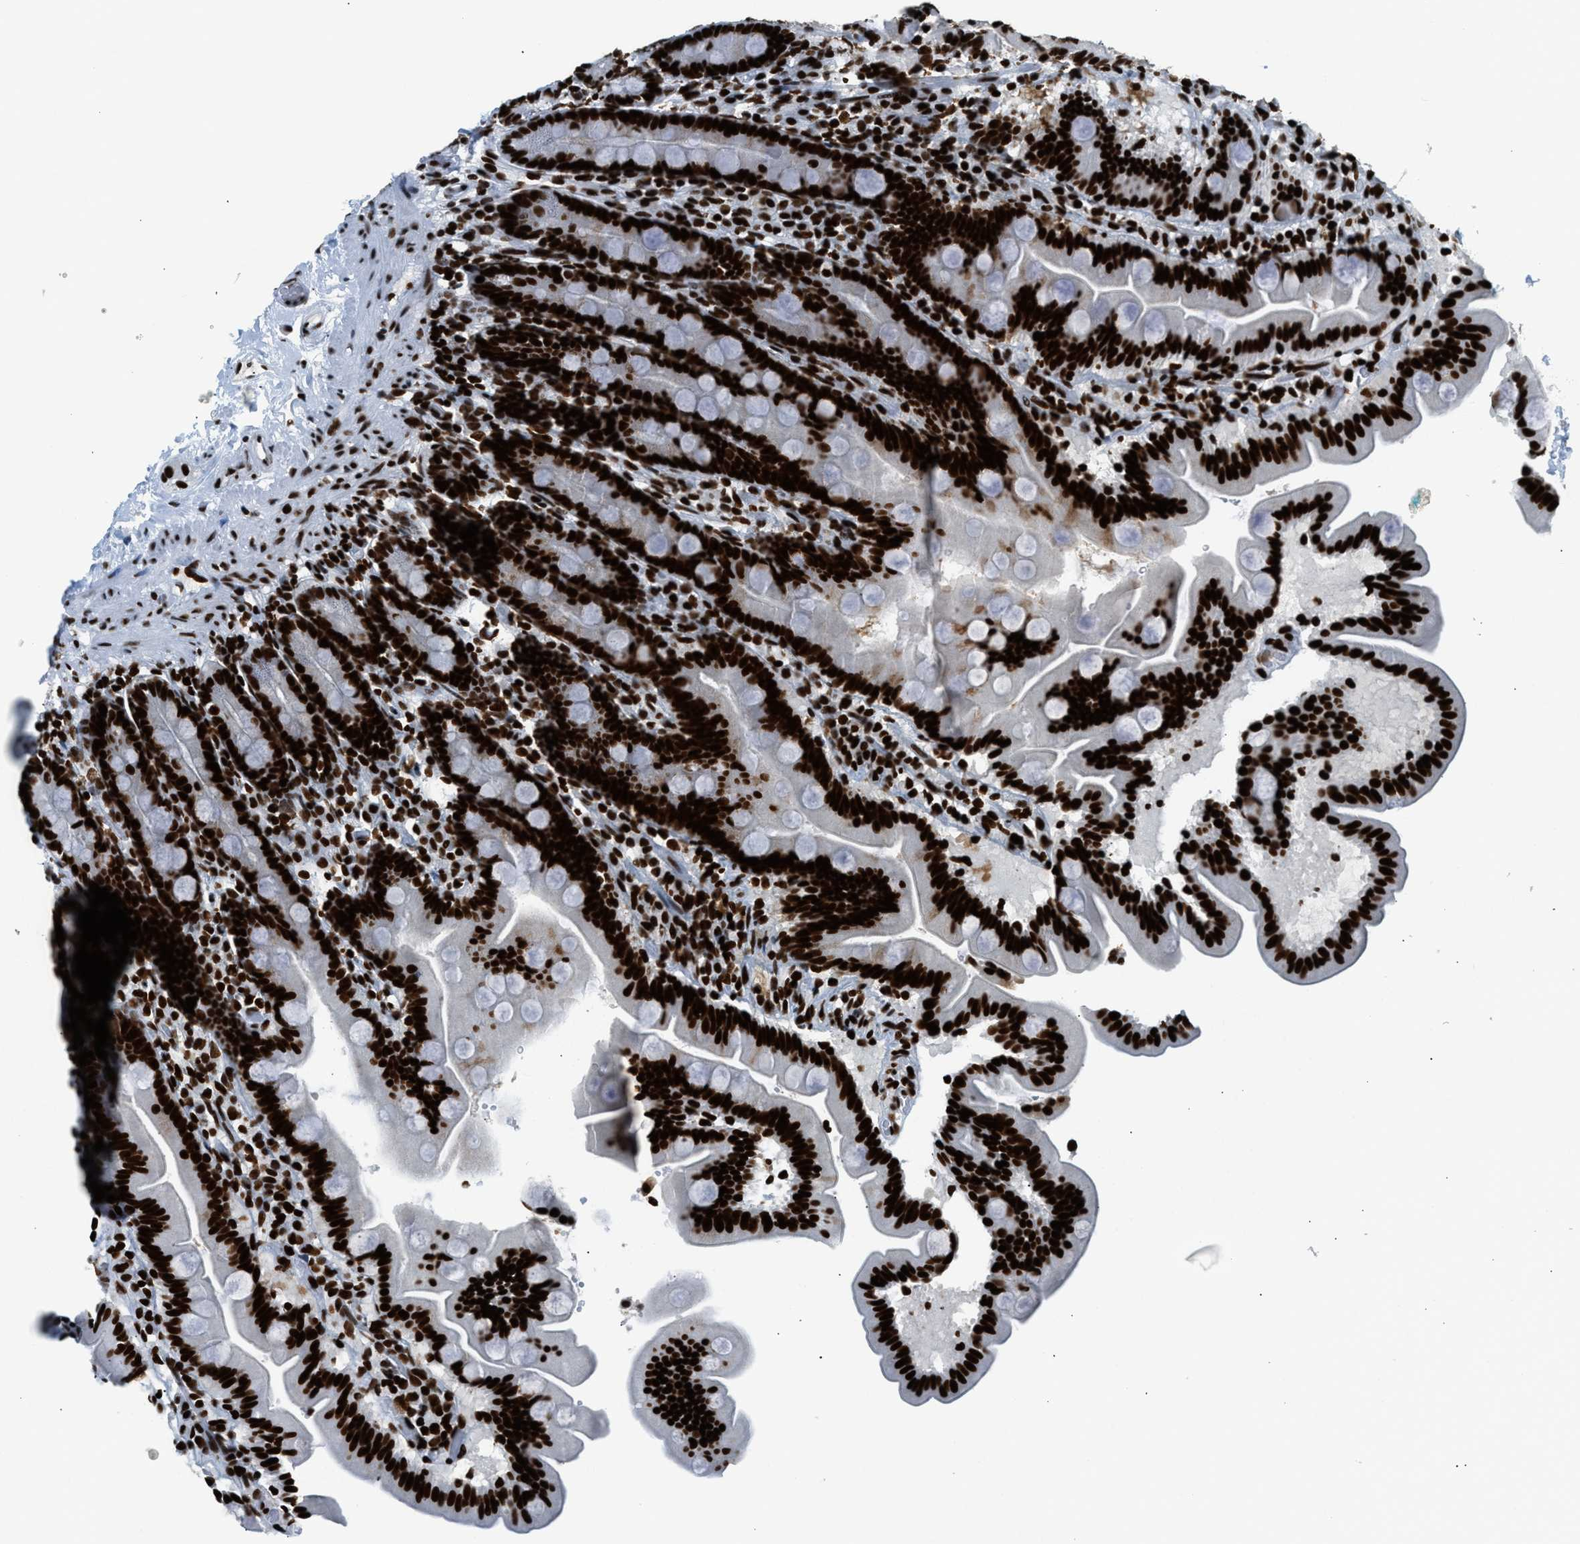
{"staining": {"intensity": "strong", "quantity": ">75%", "location": "nuclear"}, "tissue": "duodenum", "cell_type": "Glandular cells", "image_type": "normal", "snomed": [{"axis": "morphology", "description": "Normal tissue, NOS"}, {"axis": "topography", "description": "Duodenum"}], "caption": "IHC (DAB) staining of benign duodenum displays strong nuclear protein expression in about >75% of glandular cells. The staining was performed using DAB (3,3'-diaminobenzidine), with brown indicating positive protein expression. Nuclei are stained blue with hematoxylin.", "gene": "PIF1", "patient": {"sex": "male", "age": 54}}